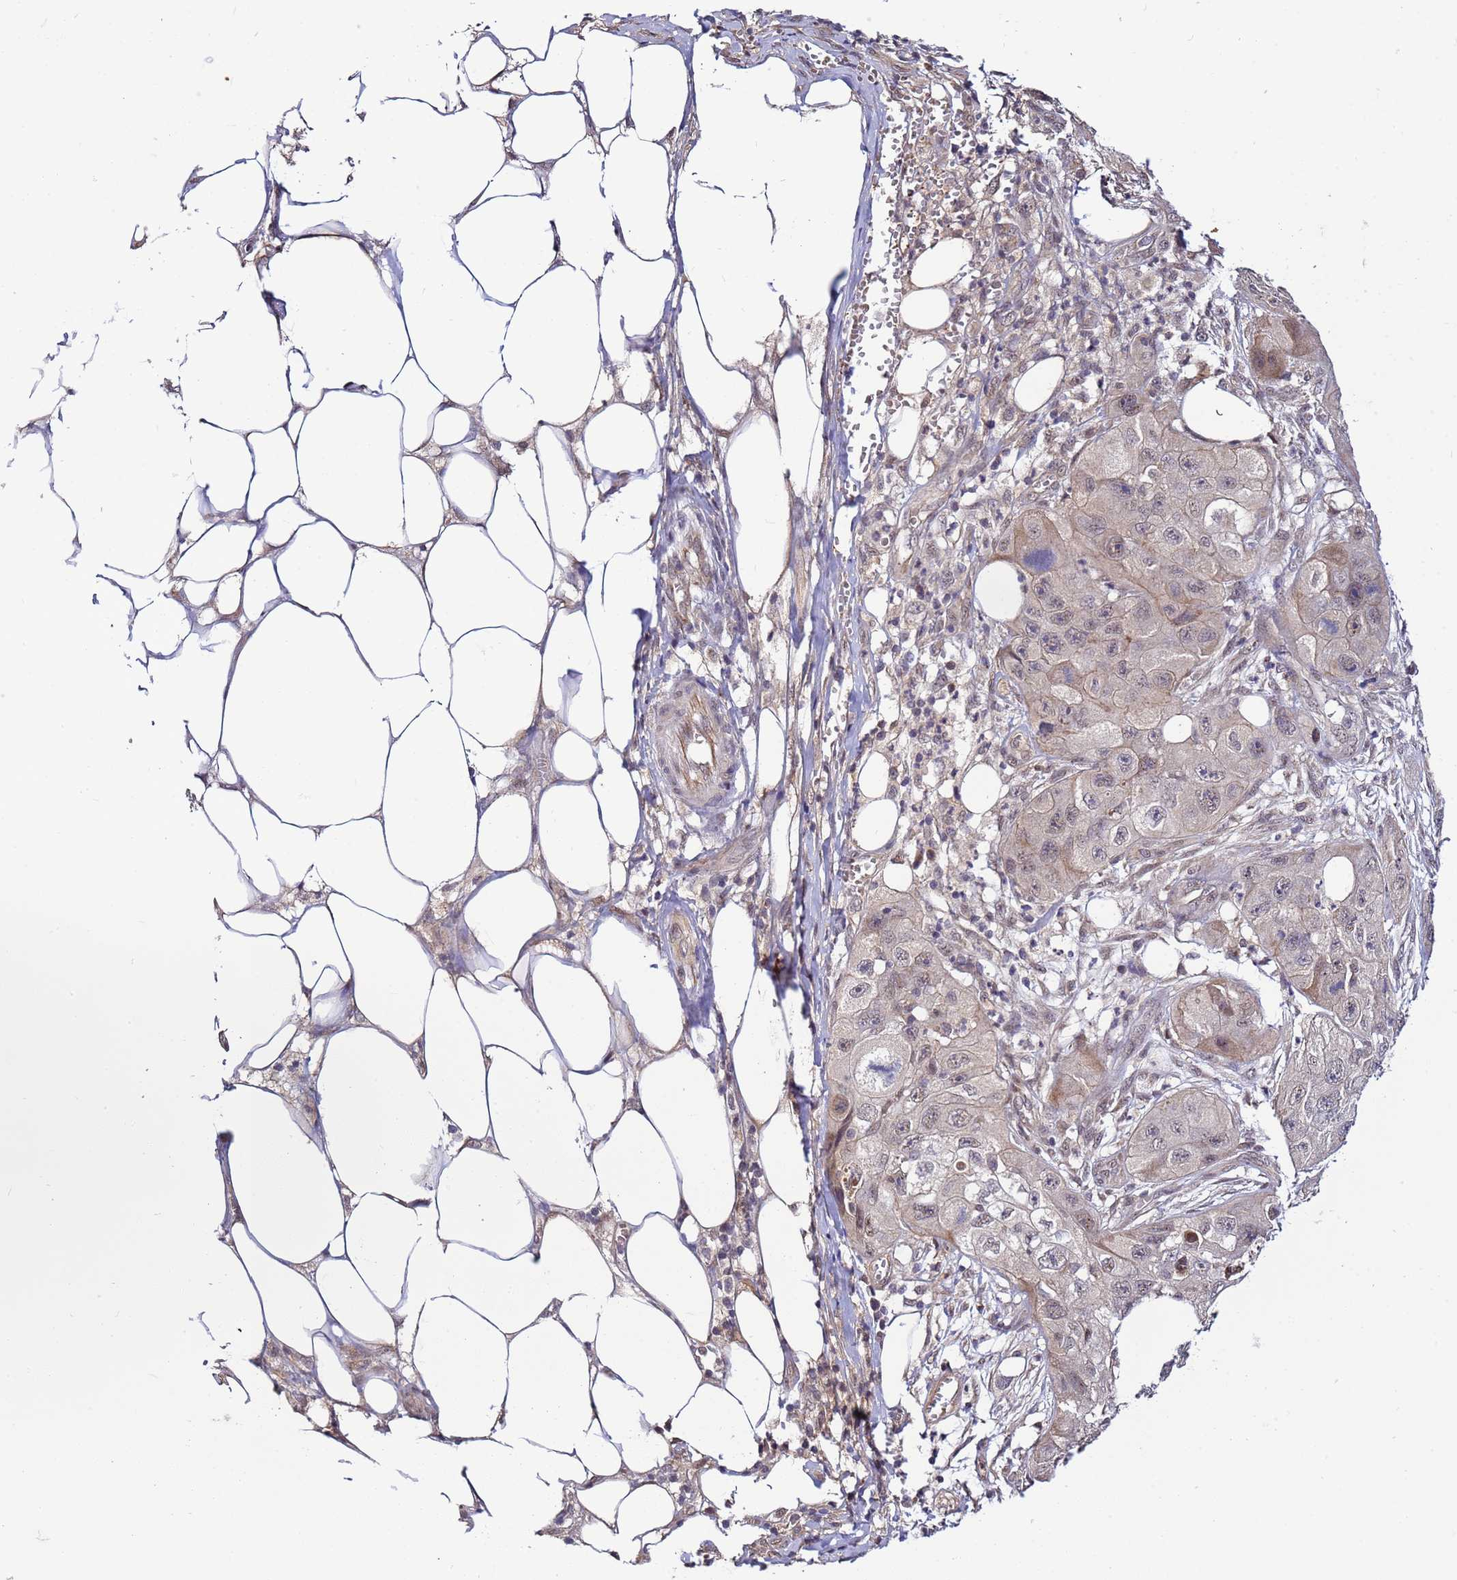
{"staining": {"intensity": "weak", "quantity": ">75%", "location": "nuclear"}, "tissue": "skin cancer", "cell_type": "Tumor cells", "image_type": "cancer", "snomed": [{"axis": "morphology", "description": "Squamous cell carcinoma, NOS"}, {"axis": "topography", "description": "Skin"}, {"axis": "topography", "description": "Subcutis"}], "caption": "Skin cancer stained for a protein (brown) reveals weak nuclear positive positivity in about >75% of tumor cells.", "gene": "GEN1", "patient": {"sex": "male", "age": 73}}